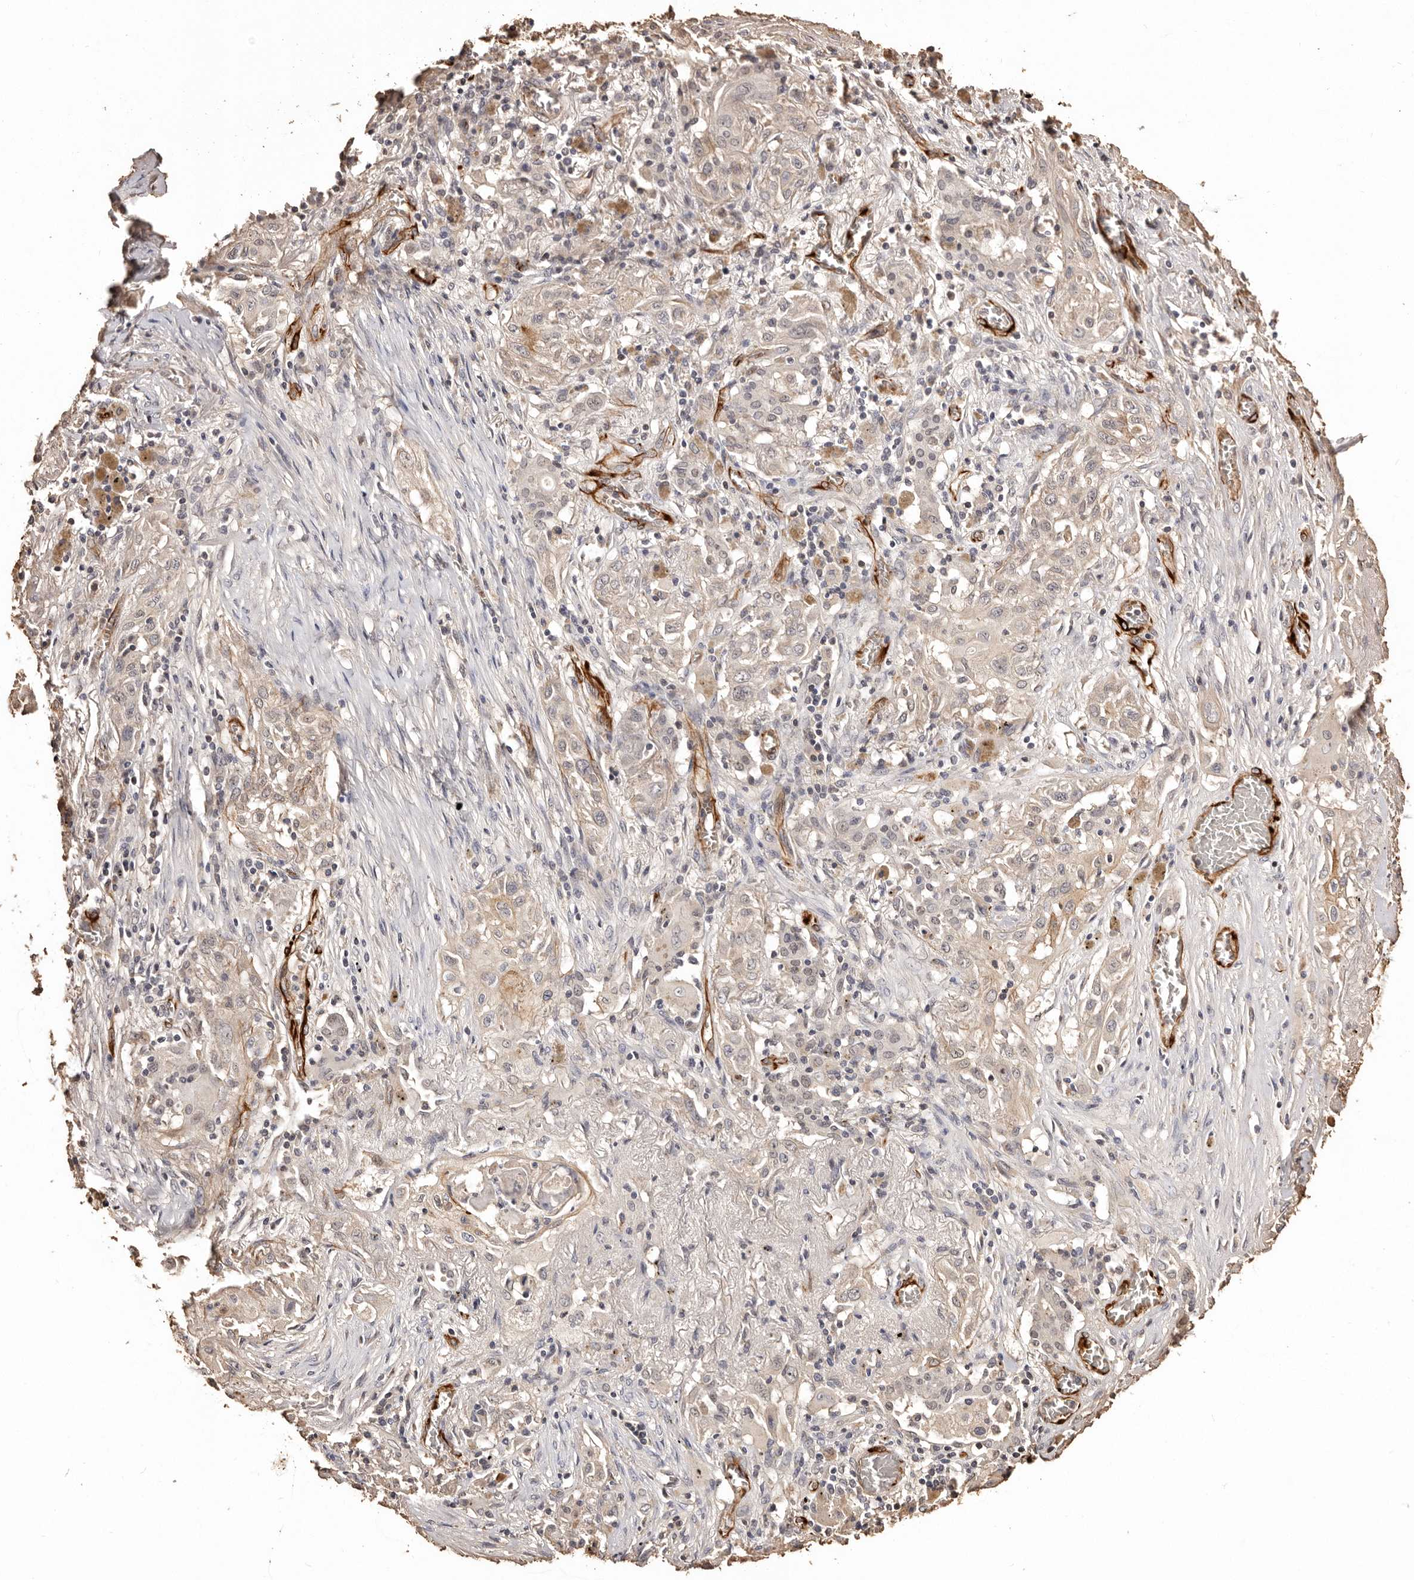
{"staining": {"intensity": "weak", "quantity": "<25%", "location": "cytoplasmic/membranous"}, "tissue": "lung cancer", "cell_type": "Tumor cells", "image_type": "cancer", "snomed": [{"axis": "morphology", "description": "Squamous cell carcinoma, NOS"}, {"axis": "topography", "description": "Lung"}], "caption": "There is no significant staining in tumor cells of lung cancer.", "gene": "ZNF557", "patient": {"sex": "female", "age": 47}}